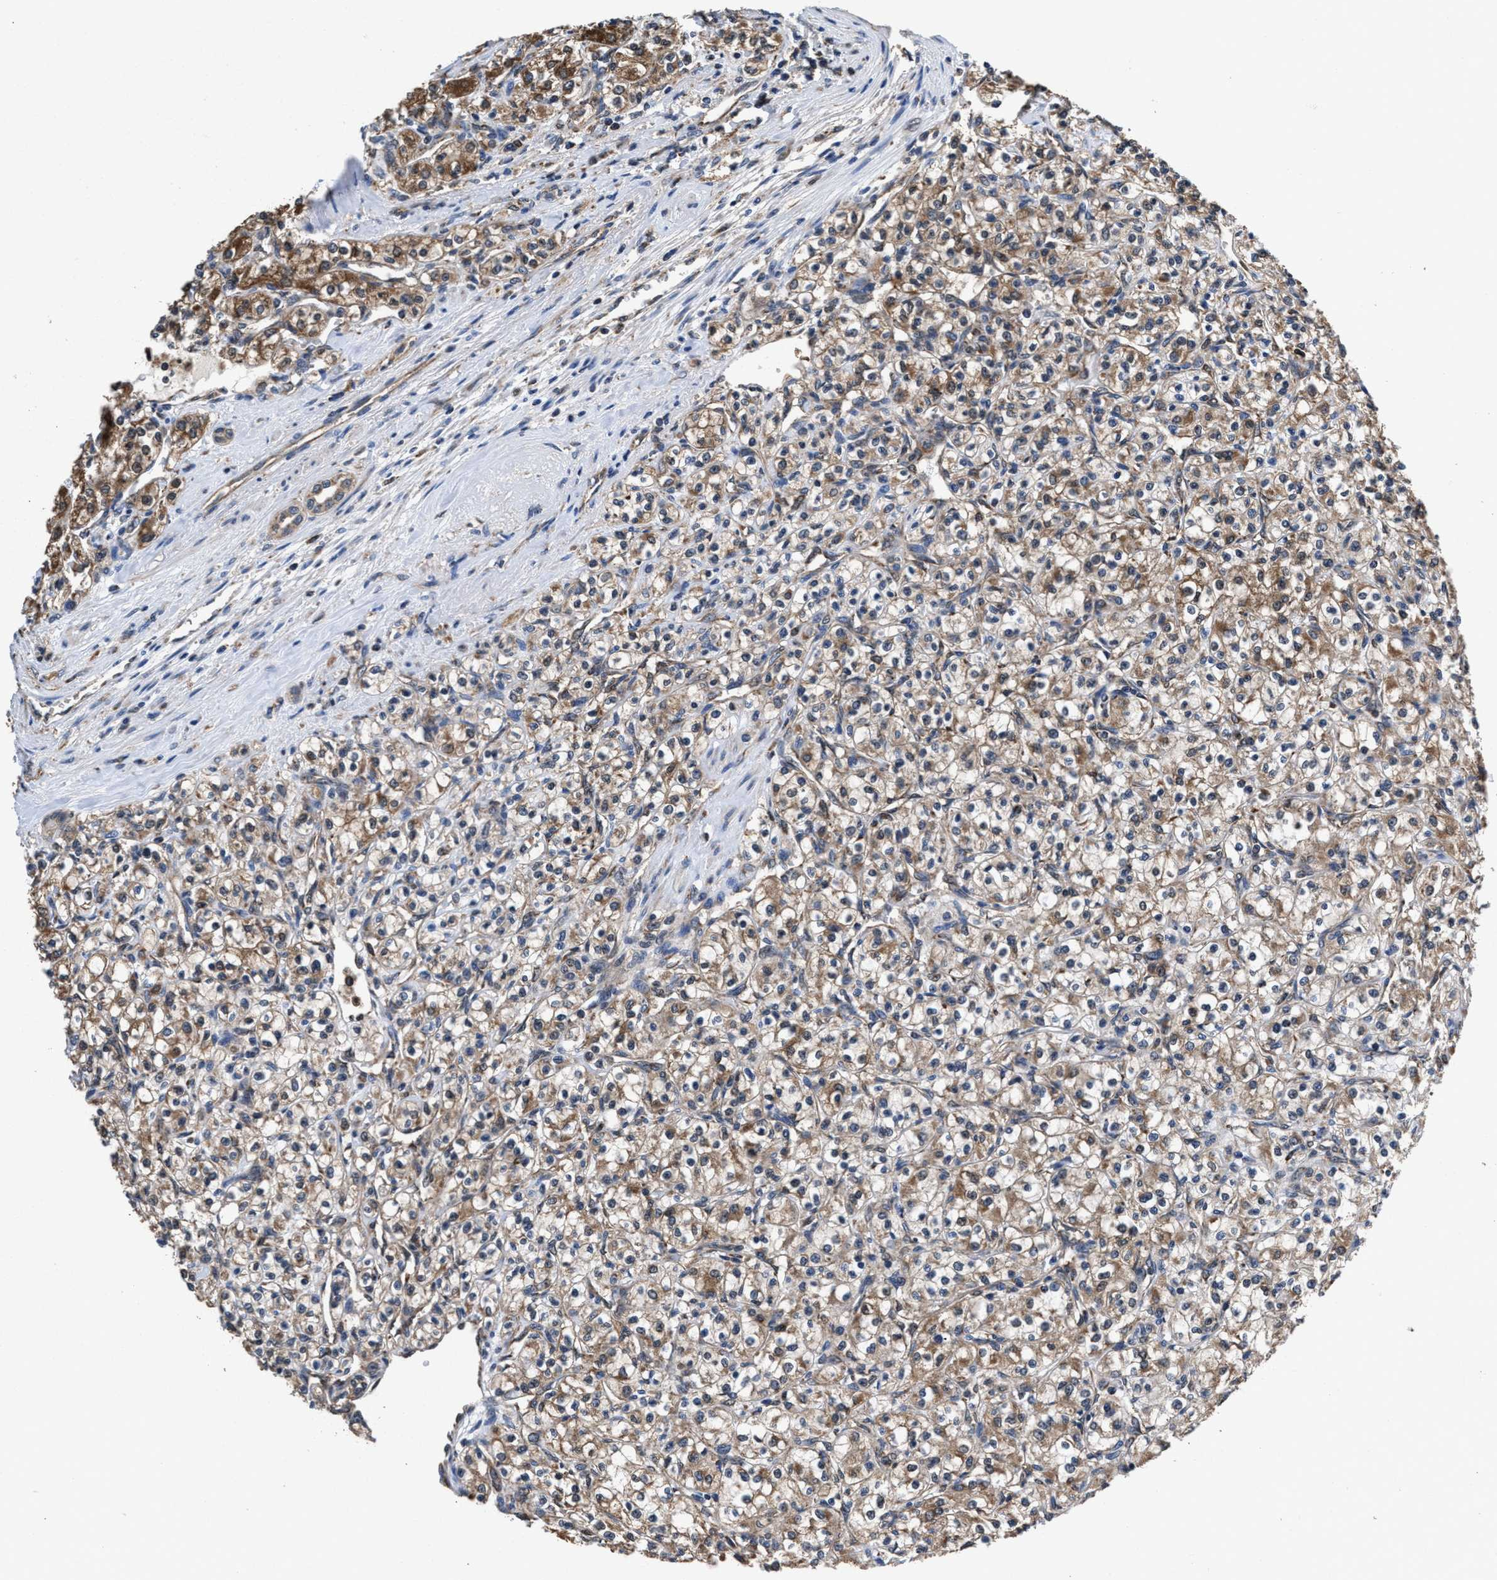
{"staining": {"intensity": "moderate", "quantity": ">75%", "location": "cytoplasmic/membranous"}, "tissue": "renal cancer", "cell_type": "Tumor cells", "image_type": "cancer", "snomed": [{"axis": "morphology", "description": "Adenocarcinoma, NOS"}, {"axis": "topography", "description": "Kidney"}], "caption": "IHC photomicrograph of neoplastic tissue: human renal cancer stained using immunohistochemistry displays medium levels of moderate protein expression localized specifically in the cytoplasmic/membranous of tumor cells, appearing as a cytoplasmic/membranous brown color.", "gene": "ACLY", "patient": {"sex": "male", "age": 77}}